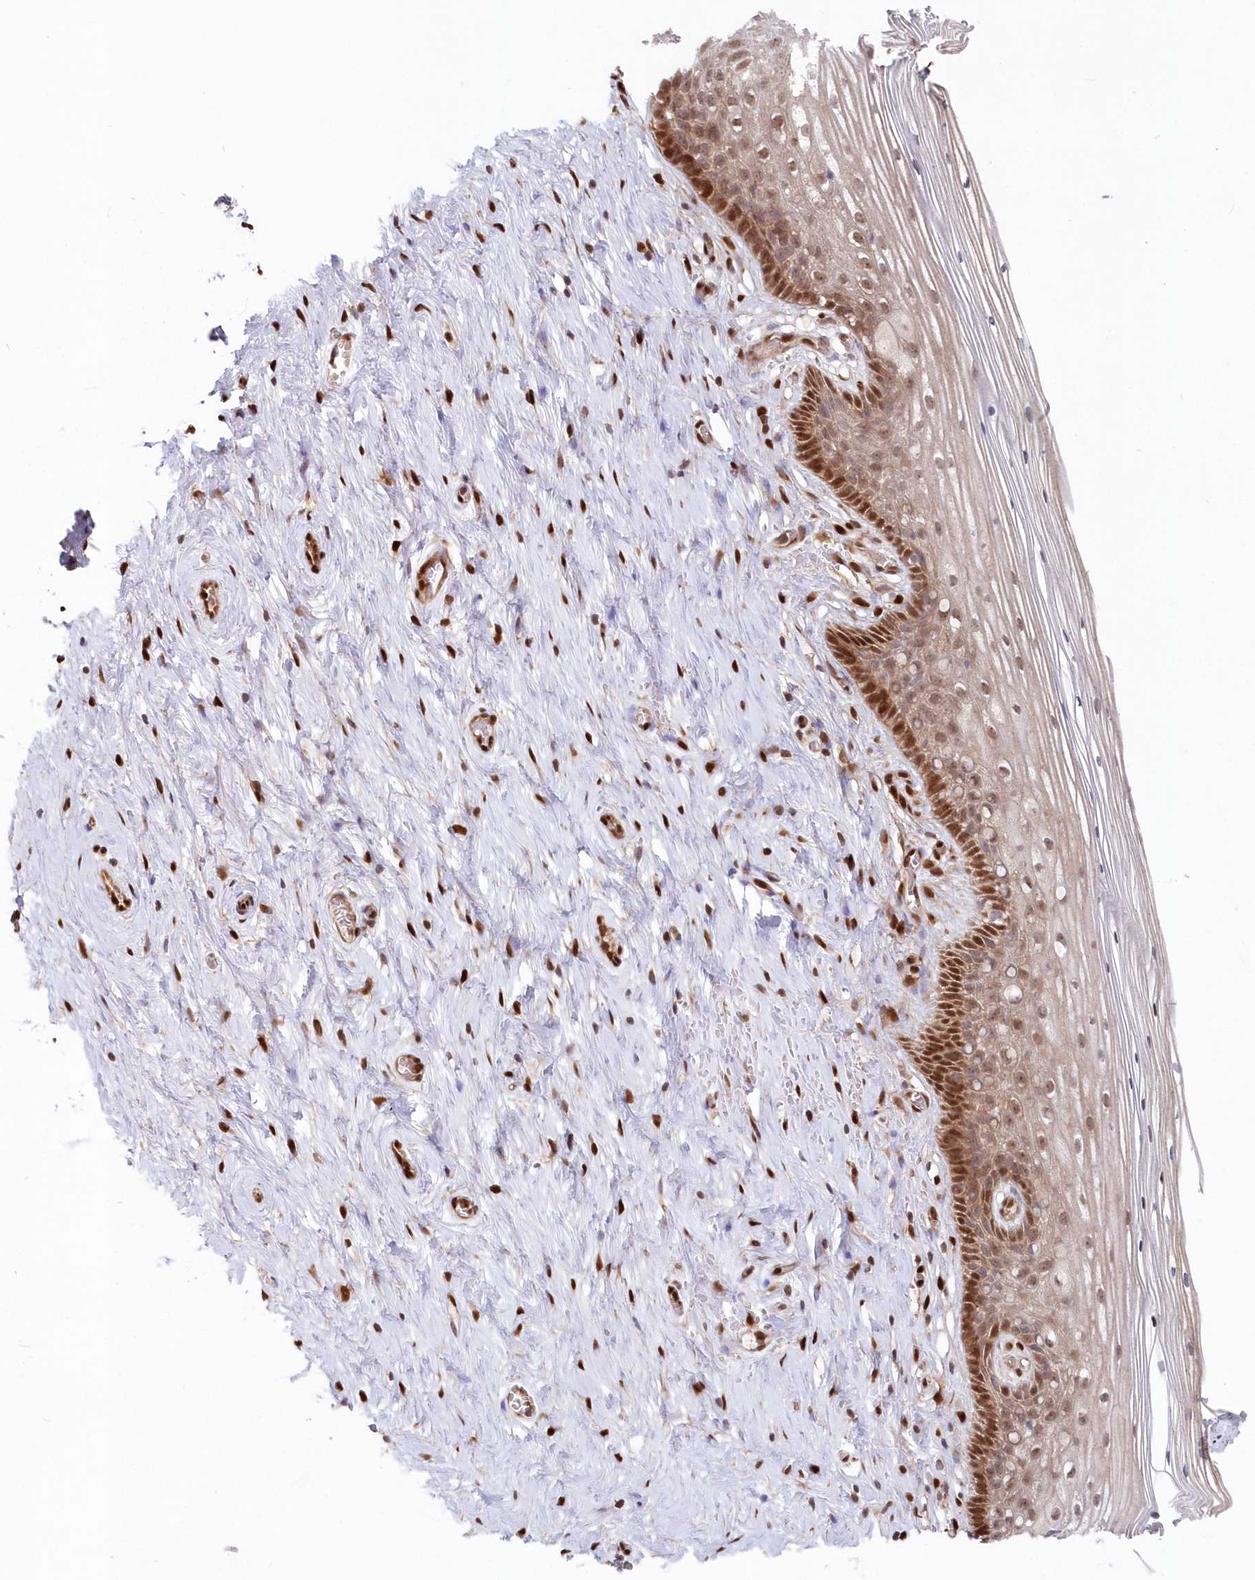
{"staining": {"intensity": "strong", "quantity": ">75%", "location": "cytoplasmic/membranous,nuclear"}, "tissue": "cervix", "cell_type": "Glandular cells", "image_type": "normal", "snomed": [{"axis": "morphology", "description": "Normal tissue, NOS"}, {"axis": "topography", "description": "Cervix"}], "caption": "Immunohistochemical staining of unremarkable cervix reveals high levels of strong cytoplasmic/membranous,nuclear staining in about >75% of glandular cells.", "gene": "ABHD14B", "patient": {"sex": "female", "age": 33}}